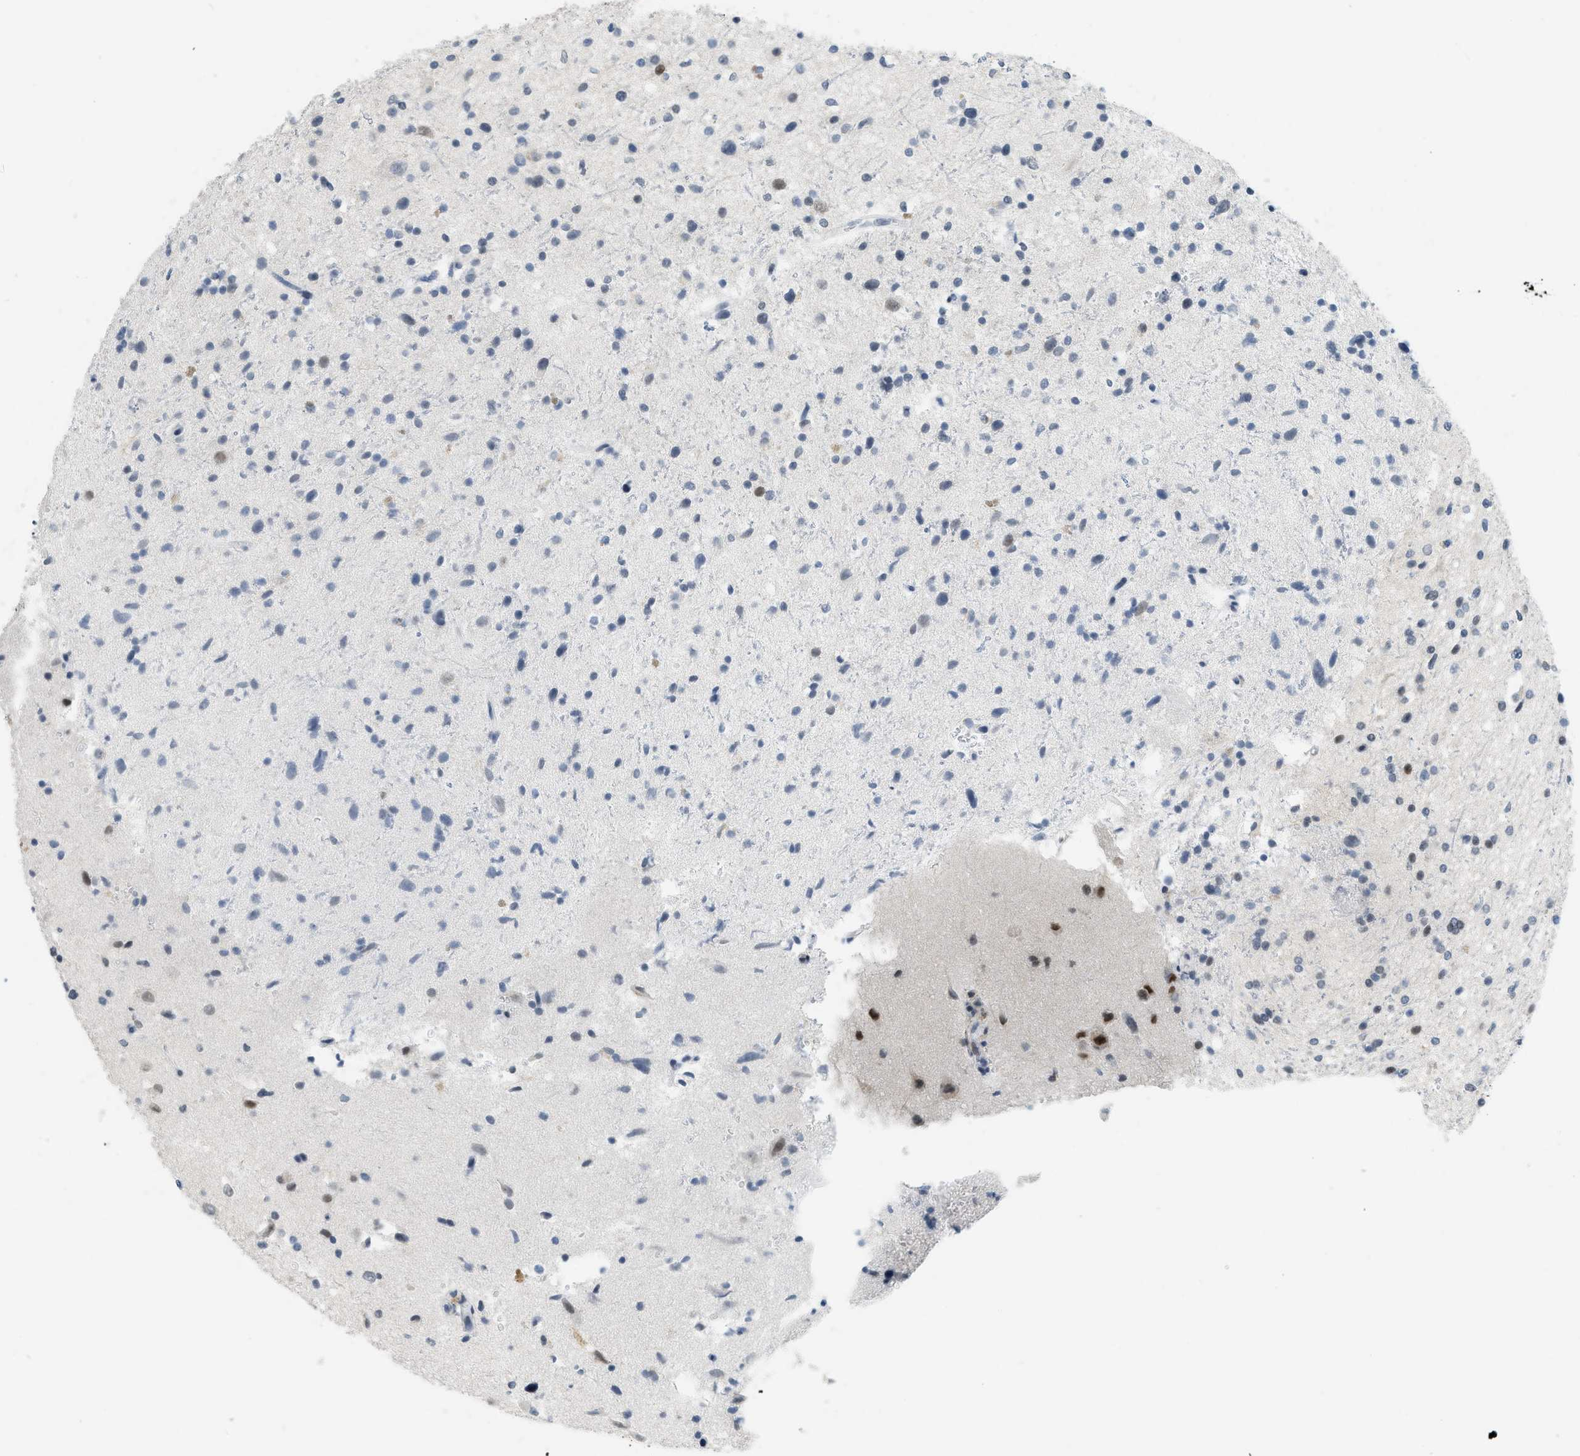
{"staining": {"intensity": "moderate", "quantity": "<25%", "location": "nuclear"}, "tissue": "glioma", "cell_type": "Tumor cells", "image_type": "cancer", "snomed": [{"axis": "morphology", "description": "Glioma, malignant, High grade"}, {"axis": "topography", "description": "Brain"}], "caption": "Glioma stained with a brown dye demonstrates moderate nuclear positive expression in approximately <25% of tumor cells.", "gene": "PBX1", "patient": {"sex": "male", "age": 33}}